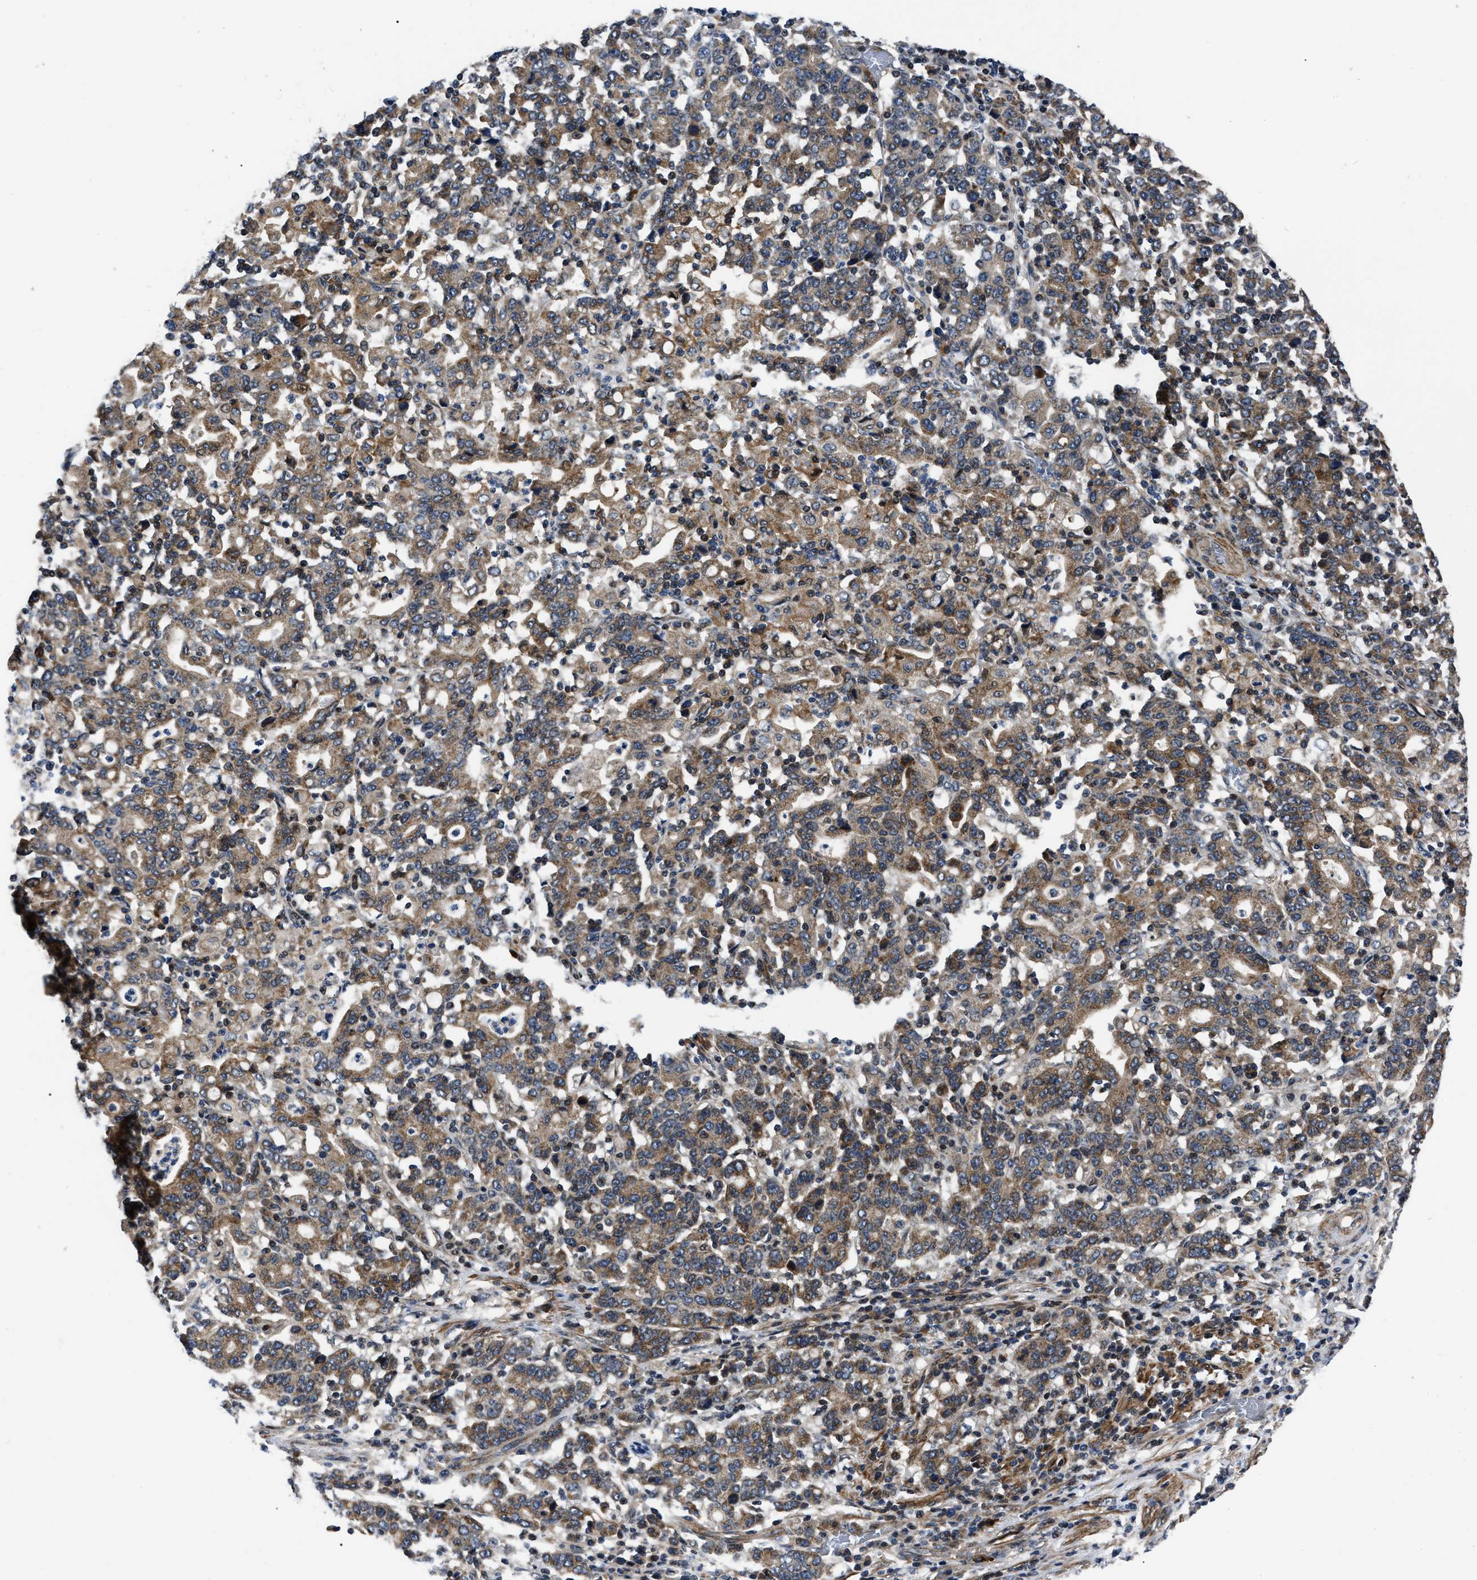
{"staining": {"intensity": "moderate", "quantity": ">75%", "location": "cytoplasmic/membranous"}, "tissue": "stomach cancer", "cell_type": "Tumor cells", "image_type": "cancer", "snomed": [{"axis": "morphology", "description": "Adenocarcinoma, NOS"}, {"axis": "topography", "description": "Stomach, upper"}], "caption": "Immunohistochemistry staining of adenocarcinoma (stomach), which demonstrates medium levels of moderate cytoplasmic/membranous expression in approximately >75% of tumor cells indicating moderate cytoplasmic/membranous protein expression. The staining was performed using DAB (brown) for protein detection and nuclei were counterstained in hematoxylin (blue).", "gene": "PPWD1", "patient": {"sex": "male", "age": 69}}